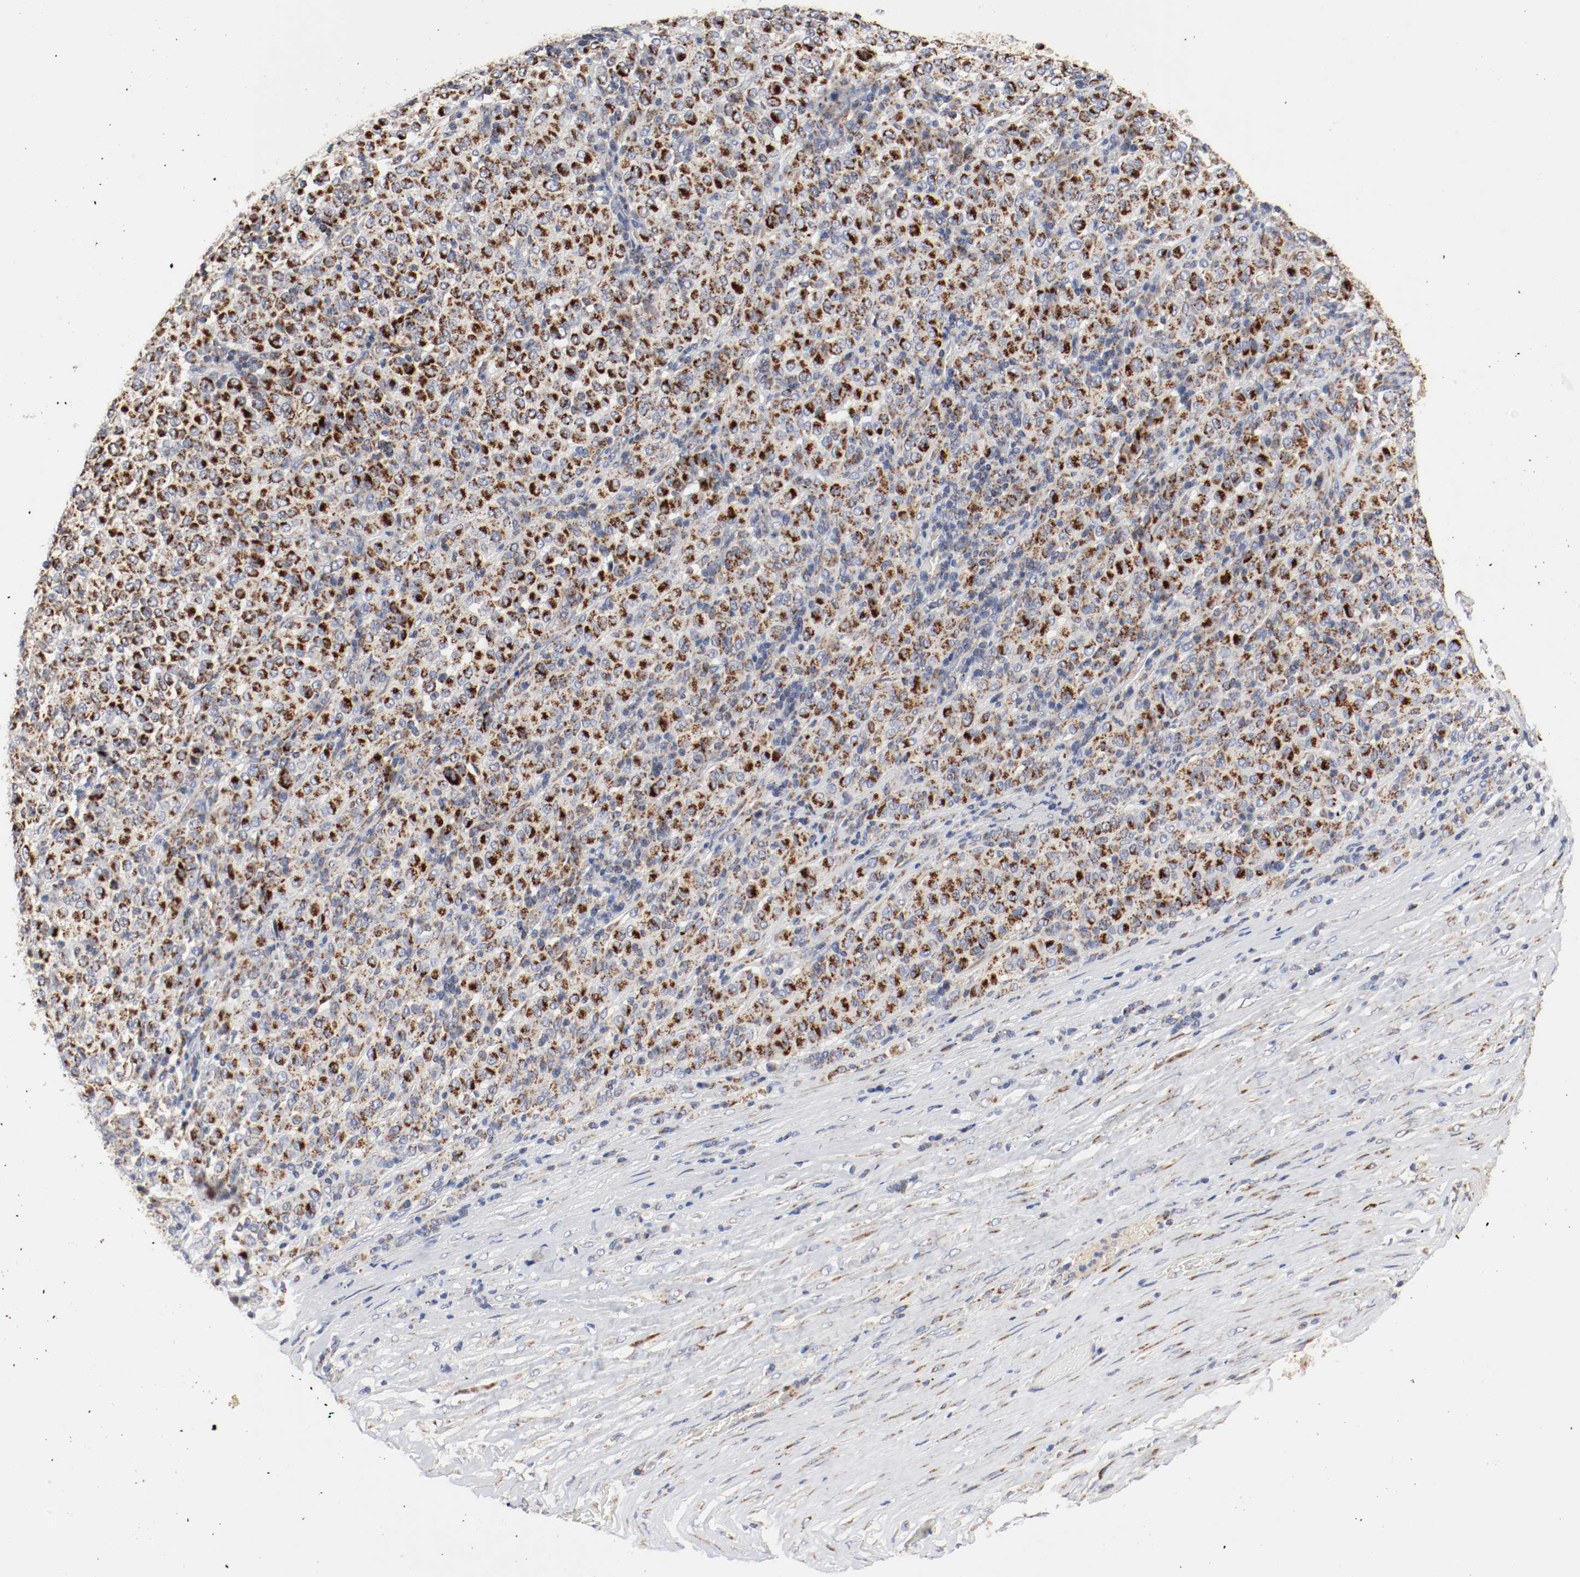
{"staining": {"intensity": "strong", "quantity": ">75%", "location": "cytoplasmic/membranous"}, "tissue": "melanoma", "cell_type": "Tumor cells", "image_type": "cancer", "snomed": [{"axis": "morphology", "description": "Malignant melanoma, Metastatic site"}, {"axis": "topography", "description": "Pancreas"}], "caption": "This micrograph demonstrates IHC staining of malignant melanoma (metastatic site), with high strong cytoplasmic/membranous staining in about >75% of tumor cells.", "gene": "AFG3L2", "patient": {"sex": "female", "age": 30}}